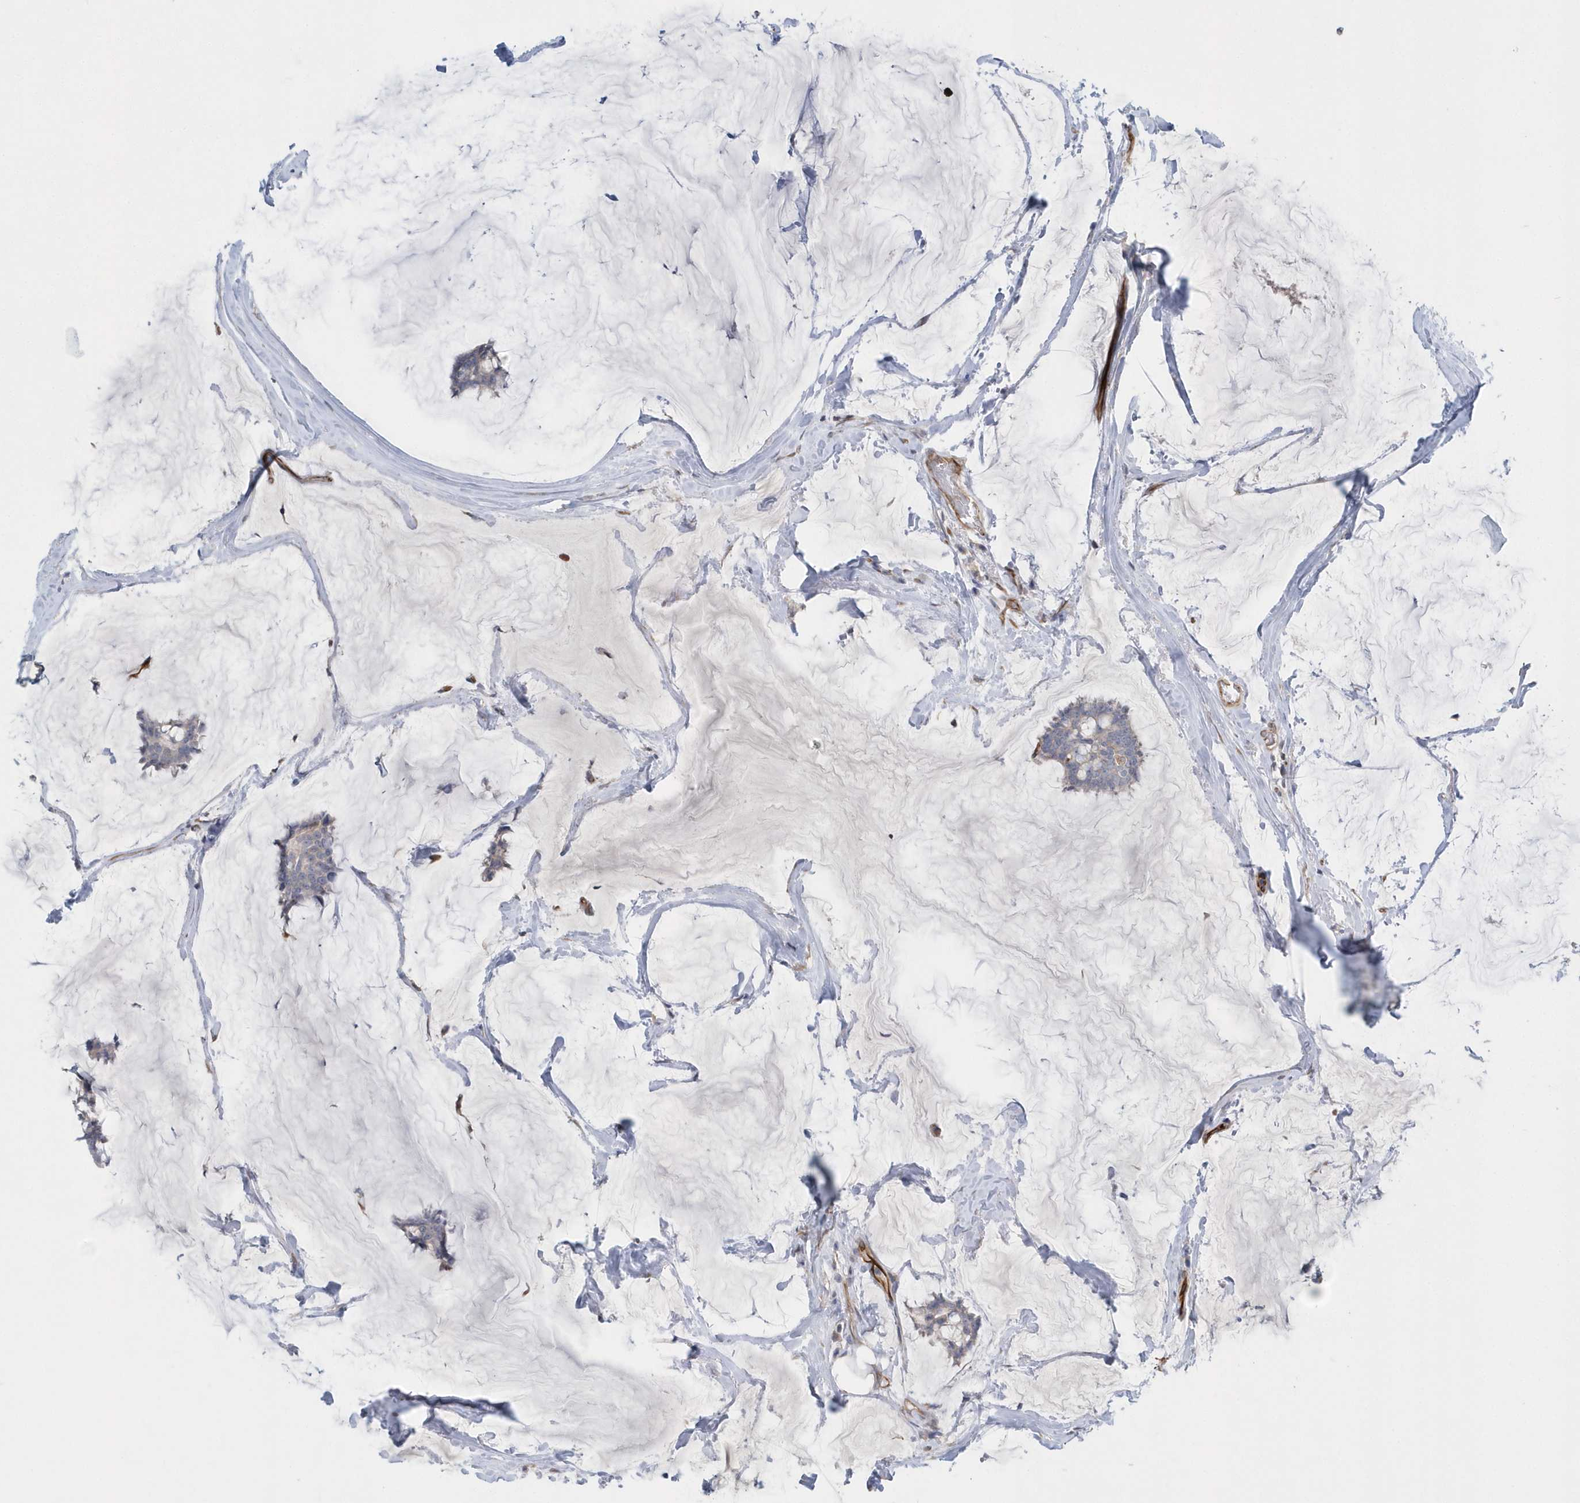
{"staining": {"intensity": "negative", "quantity": "none", "location": "none"}, "tissue": "breast cancer", "cell_type": "Tumor cells", "image_type": "cancer", "snomed": [{"axis": "morphology", "description": "Duct carcinoma"}, {"axis": "topography", "description": "Breast"}], "caption": "Tumor cells show no significant positivity in breast cancer.", "gene": "RAB17", "patient": {"sex": "female", "age": 93}}